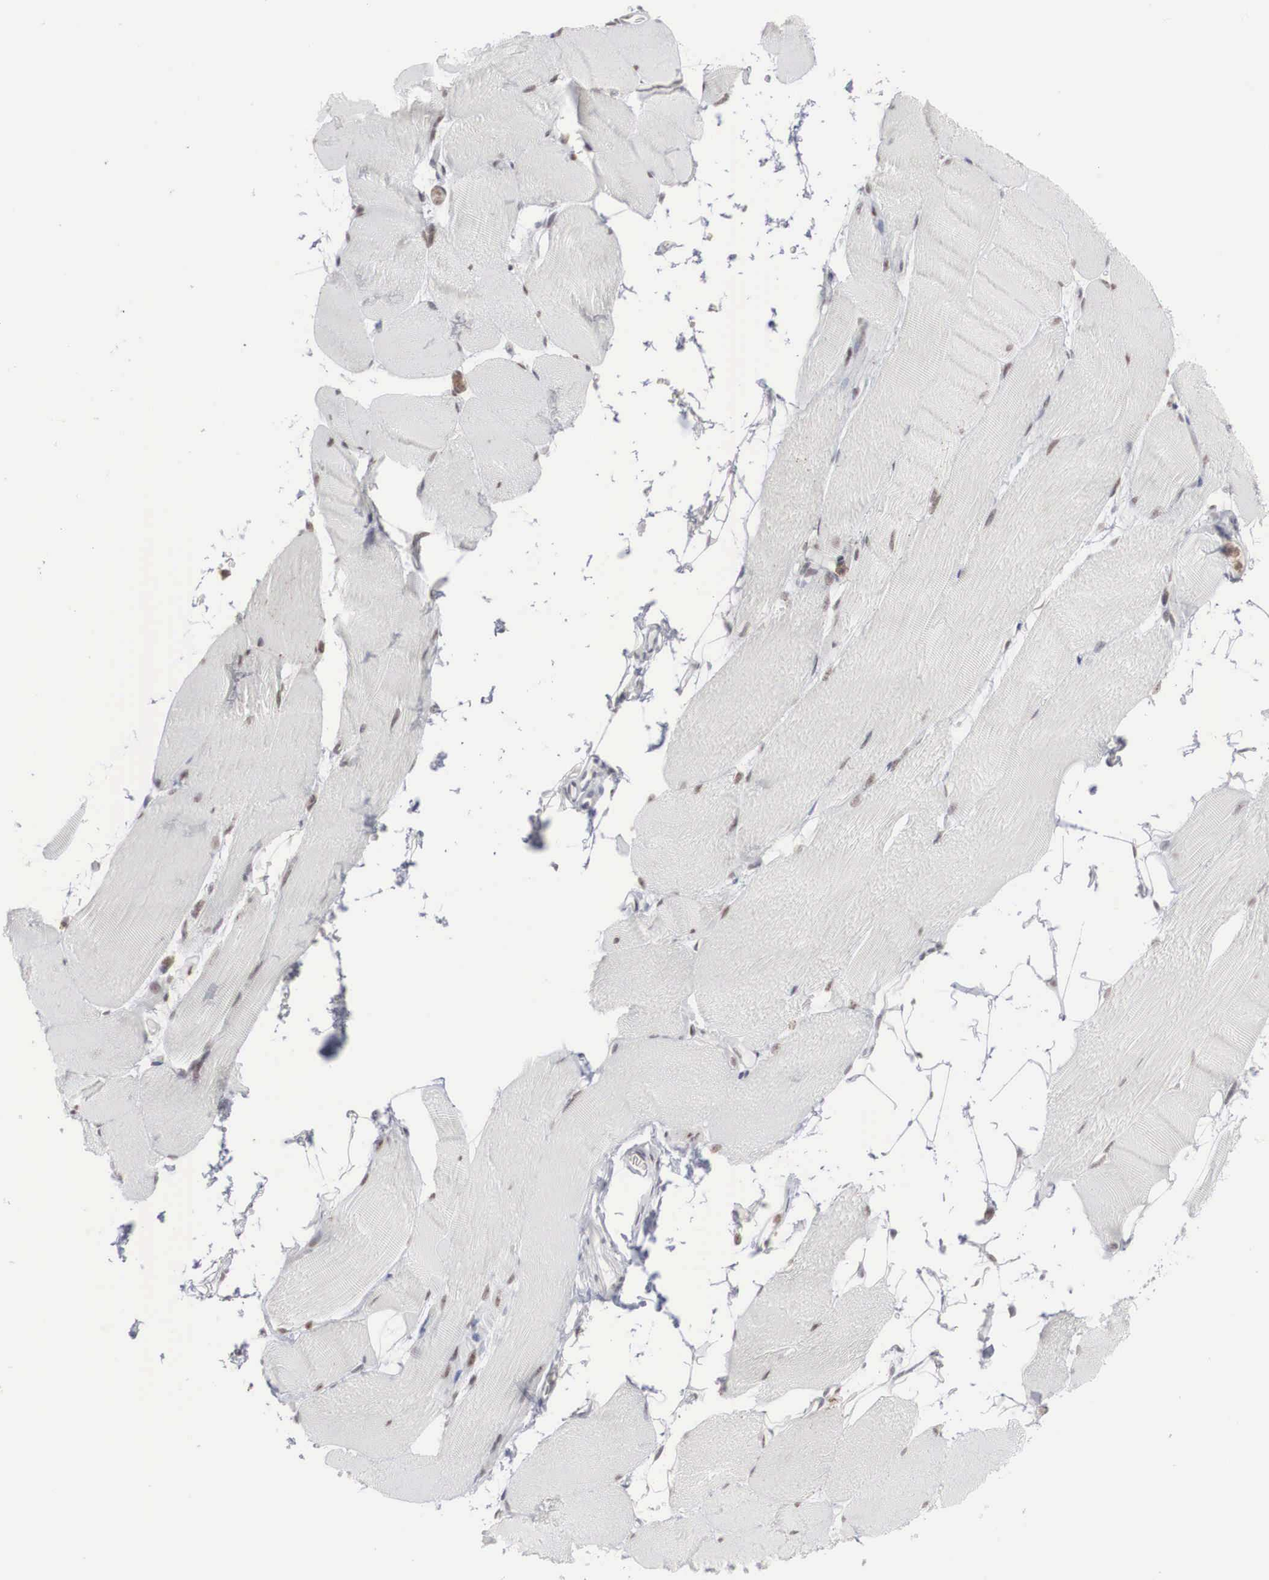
{"staining": {"intensity": "negative", "quantity": "none", "location": "none"}, "tissue": "skeletal muscle", "cell_type": "Myocytes", "image_type": "normal", "snomed": [{"axis": "morphology", "description": "Normal tissue, NOS"}, {"axis": "topography", "description": "Skeletal muscle"}, {"axis": "topography", "description": "Parathyroid gland"}], "caption": "An immunohistochemistry (IHC) photomicrograph of benign skeletal muscle is shown. There is no staining in myocytes of skeletal muscle.", "gene": "AUTS2", "patient": {"sex": "female", "age": 37}}